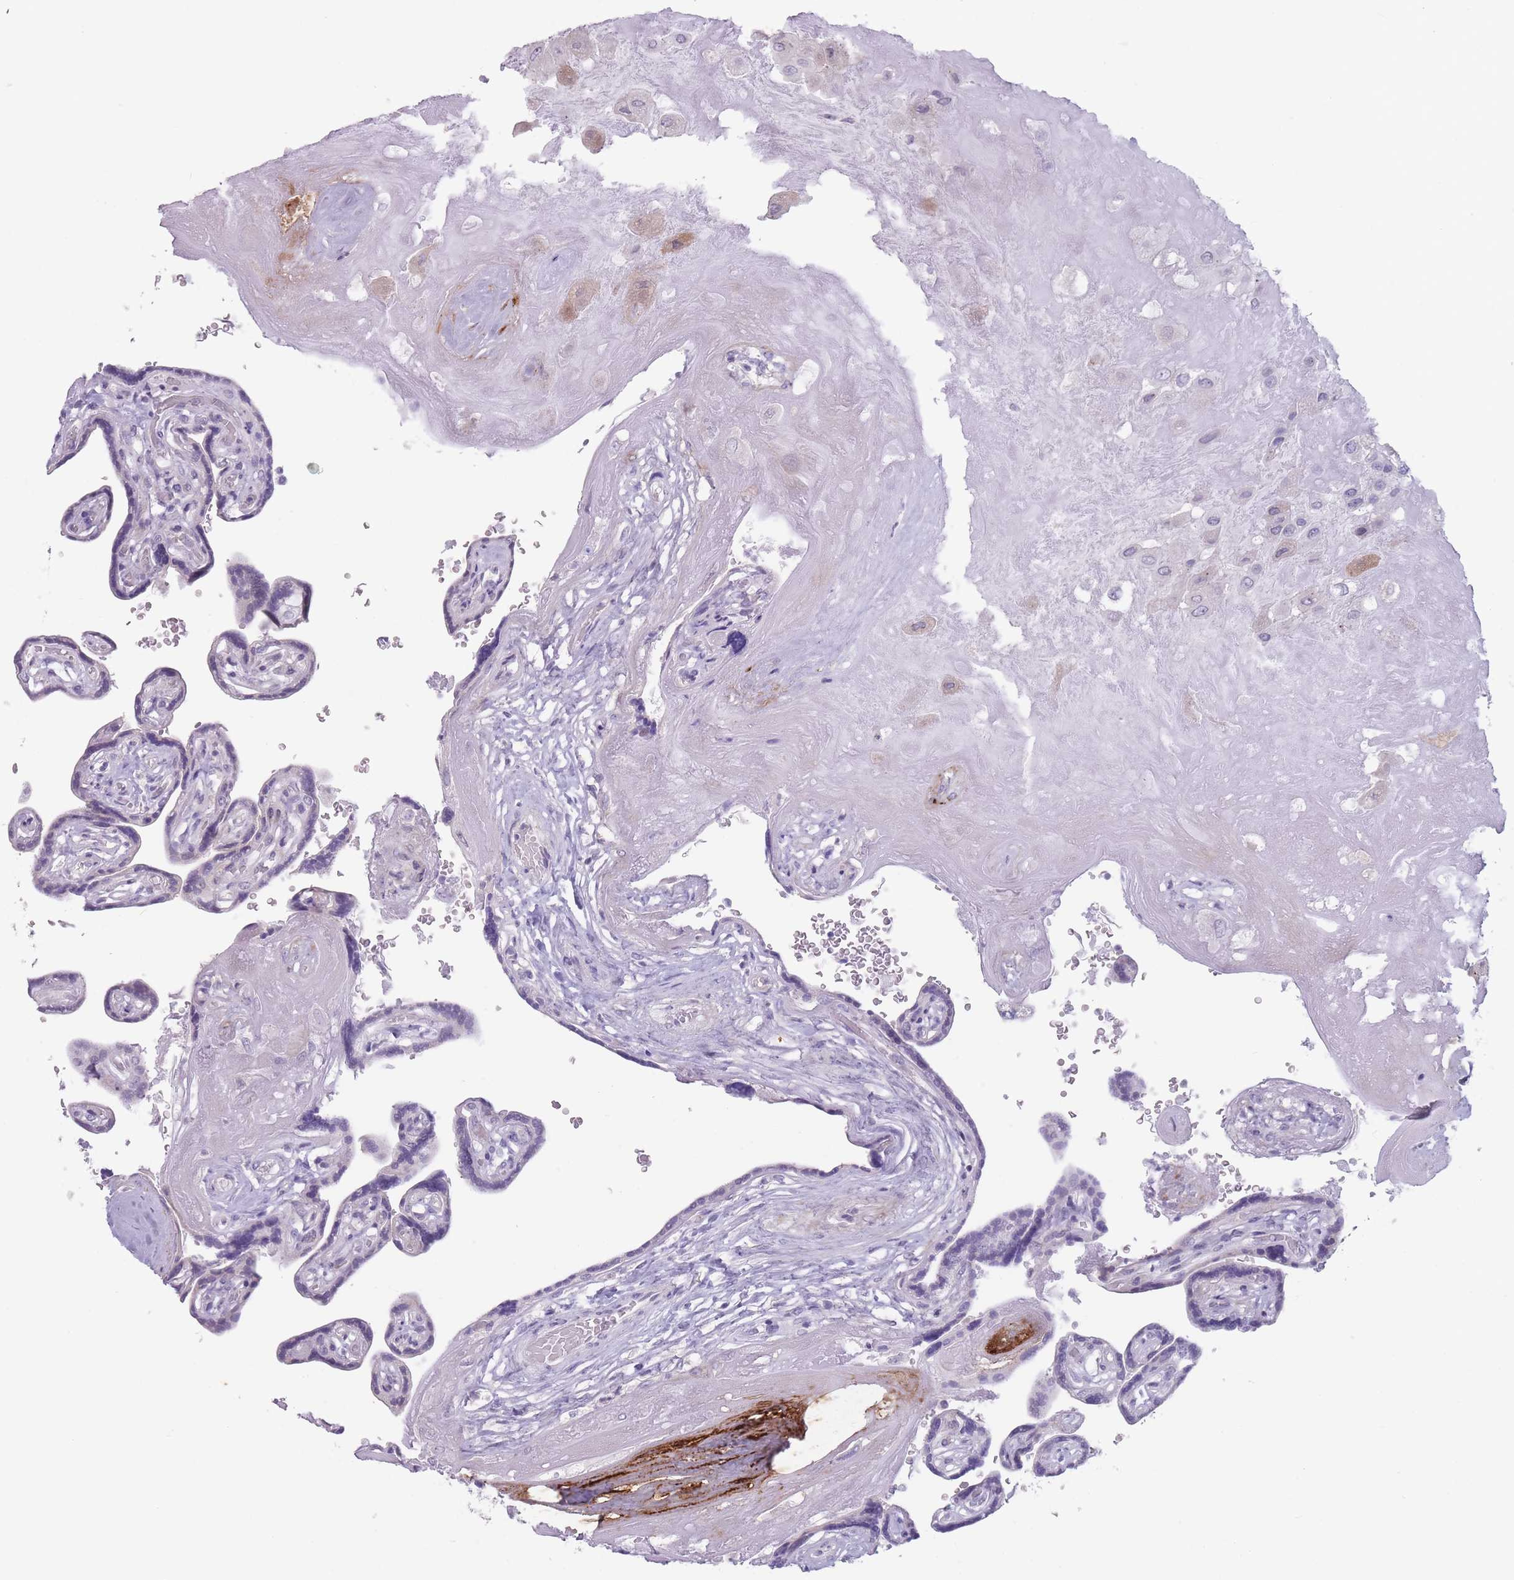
{"staining": {"intensity": "weak", "quantity": "<25%", "location": "cytoplasmic/membranous"}, "tissue": "placenta", "cell_type": "Decidual cells", "image_type": "normal", "snomed": [{"axis": "morphology", "description": "Normal tissue, NOS"}, {"axis": "topography", "description": "Placenta"}], "caption": "Histopathology image shows no significant protein expression in decidual cells of benign placenta.", "gene": "PAIP2B", "patient": {"sex": "female", "age": 32}}